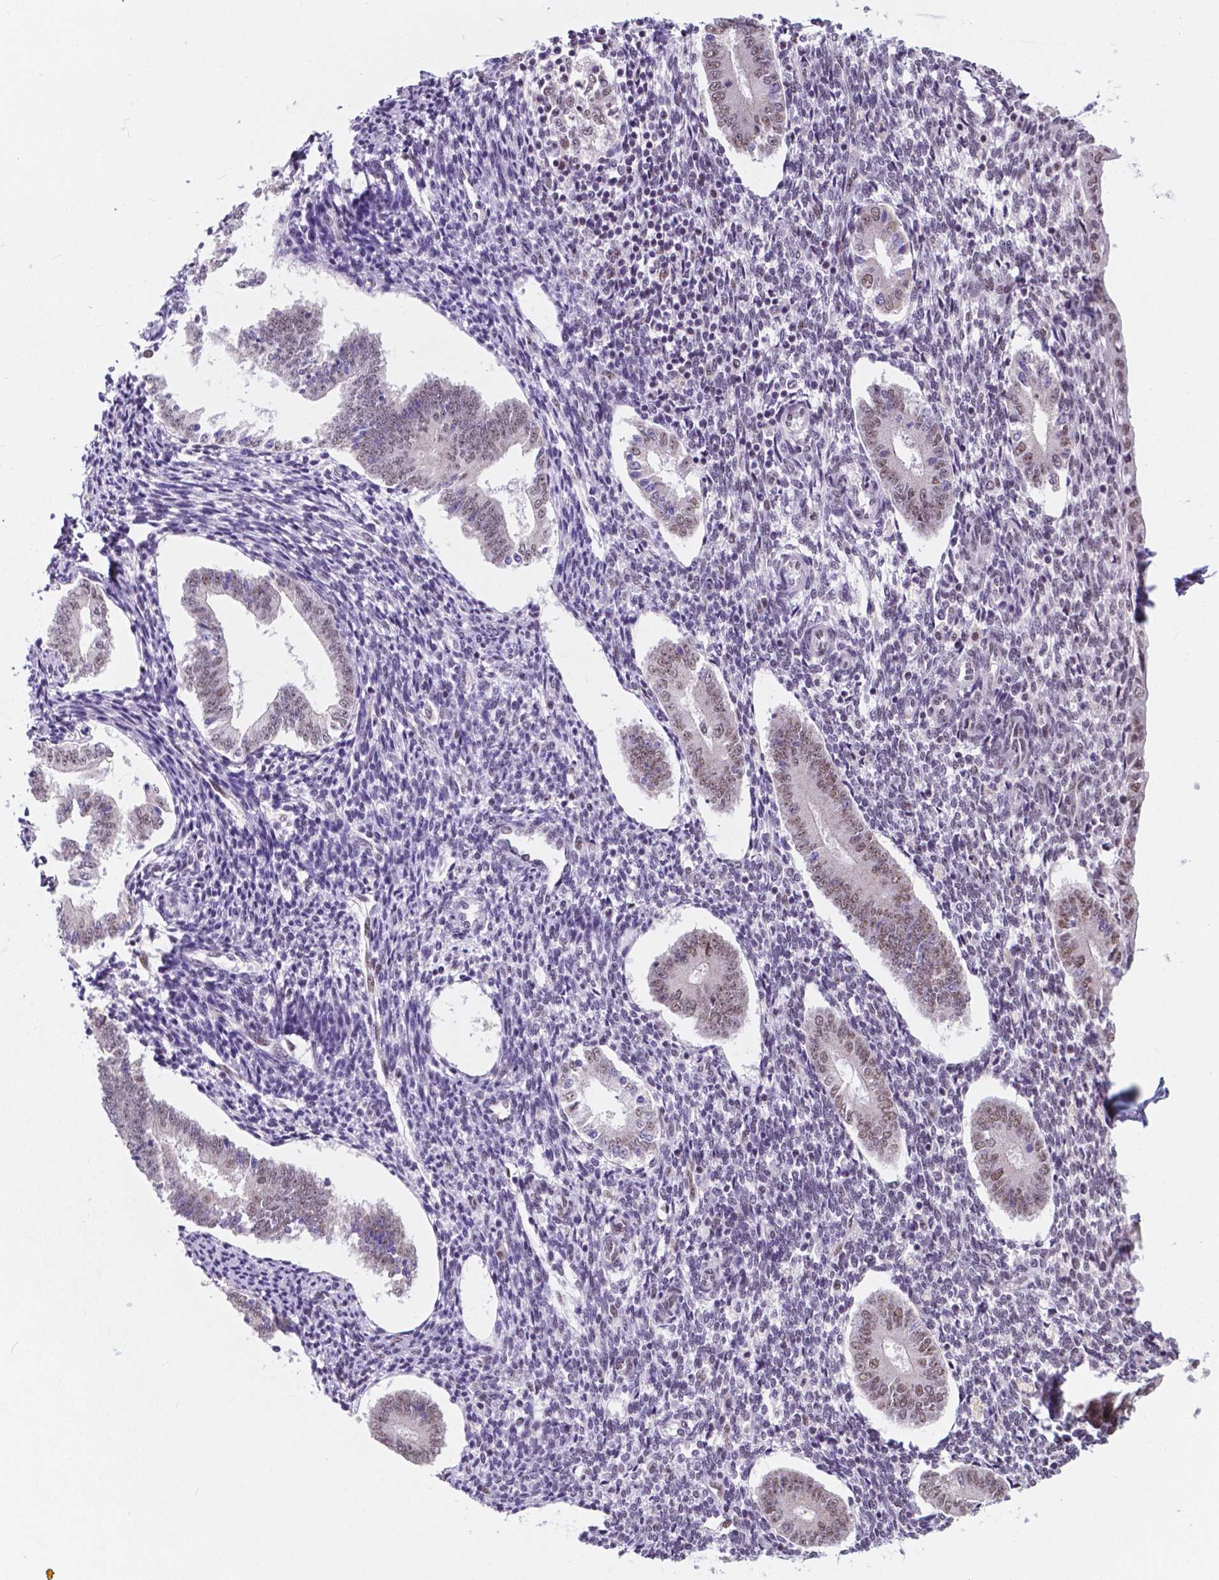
{"staining": {"intensity": "negative", "quantity": "none", "location": "none"}, "tissue": "endometrium", "cell_type": "Cells in endometrial stroma", "image_type": "normal", "snomed": [{"axis": "morphology", "description": "Normal tissue, NOS"}, {"axis": "topography", "description": "Endometrium"}], "caption": "Protein analysis of benign endometrium demonstrates no significant positivity in cells in endometrial stroma. Brightfield microscopy of IHC stained with DAB (3,3'-diaminobenzidine) (brown) and hematoxylin (blue), captured at high magnification.", "gene": "BCAS2", "patient": {"sex": "female", "age": 40}}